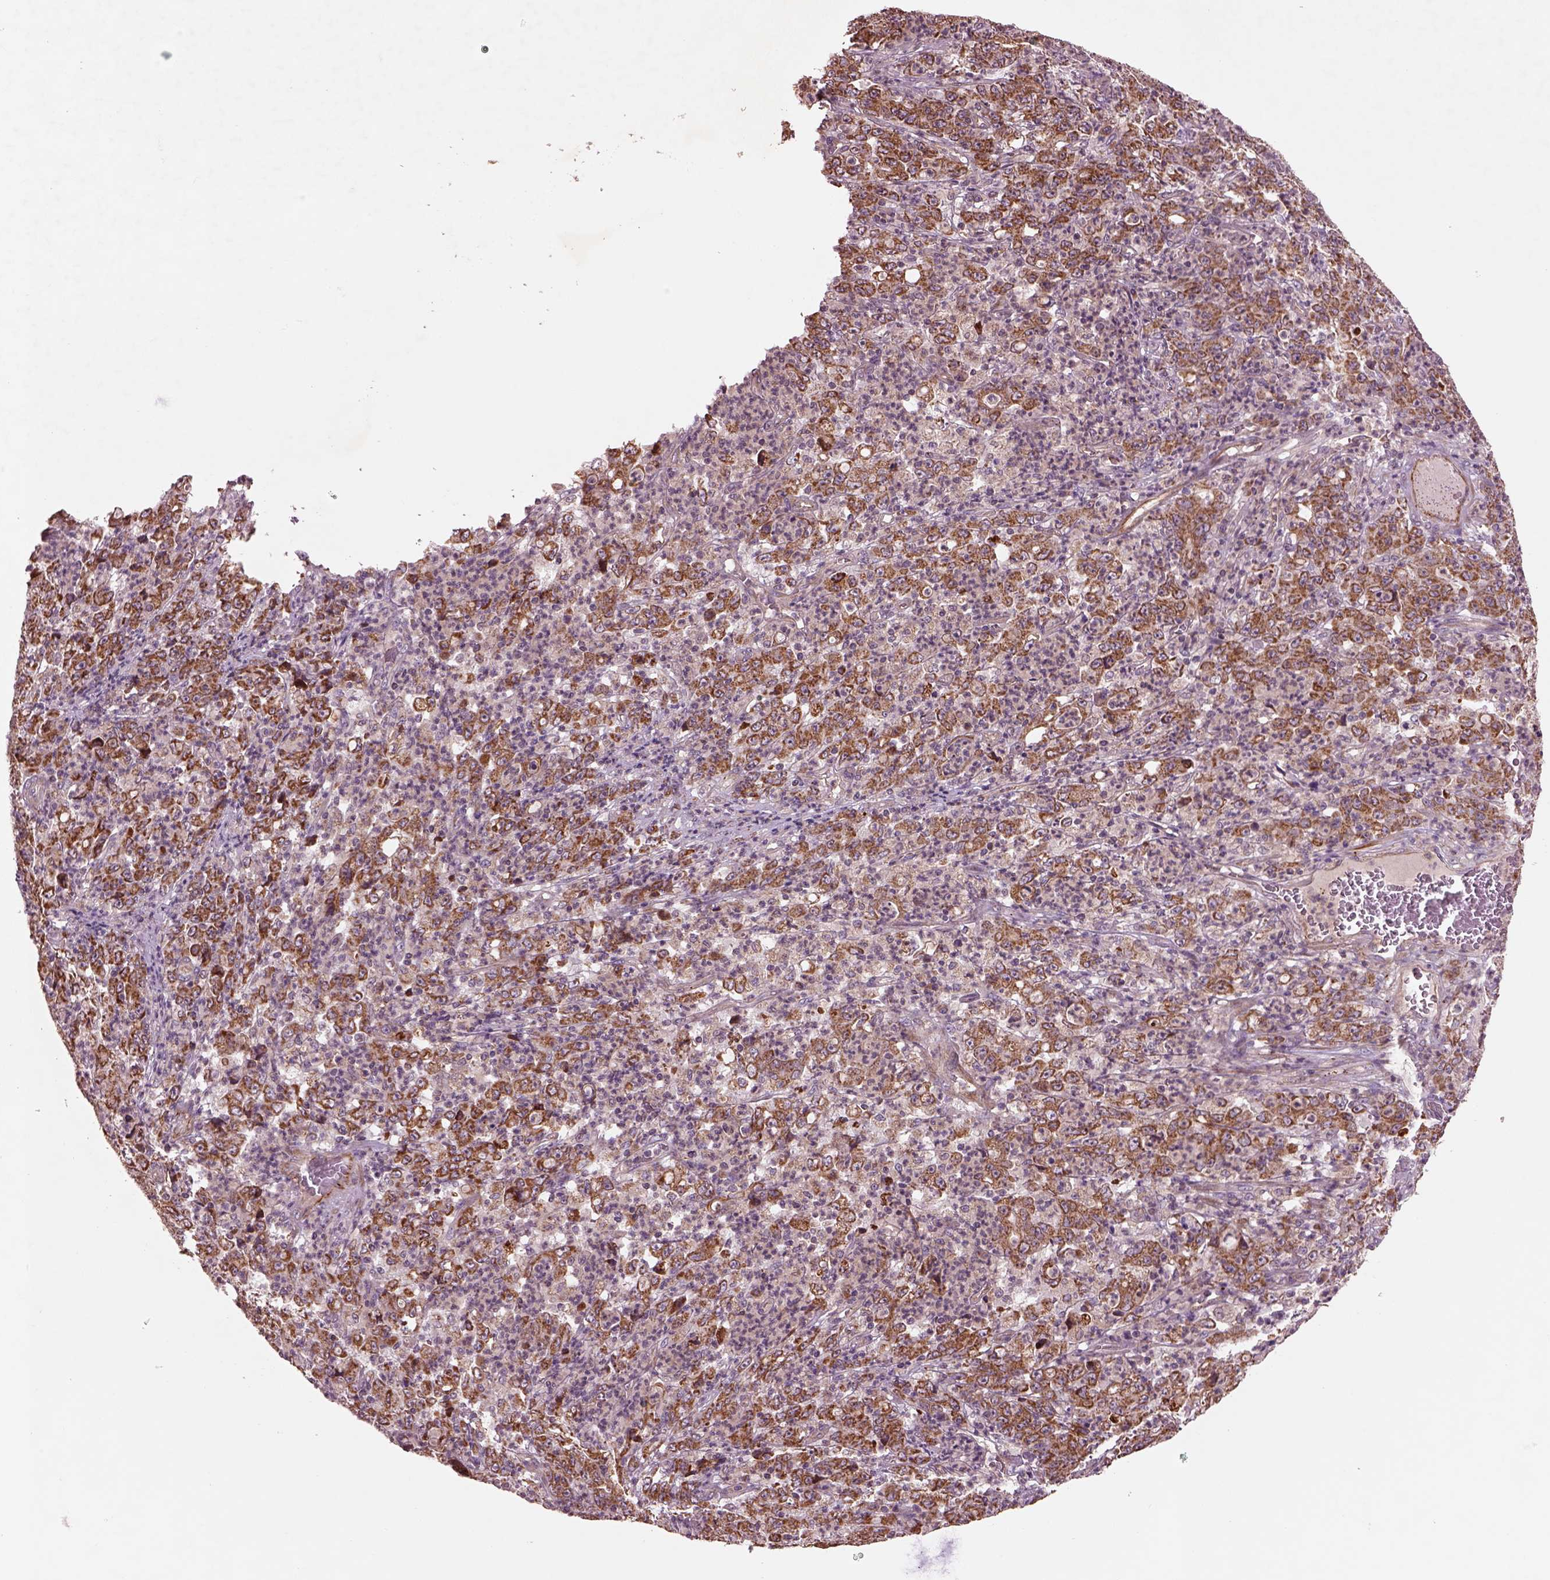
{"staining": {"intensity": "moderate", "quantity": ">75%", "location": "cytoplasmic/membranous"}, "tissue": "stomach cancer", "cell_type": "Tumor cells", "image_type": "cancer", "snomed": [{"axis": "morphology", "description": "Adenocarcinoma, NOS"}, {"axis": "topography", "description": "Stomach, lower"}], "caption": "This photomicrograph demonstrates IHC staining of stomach cancer, with medium moderate cytoplasmic/membranous staining in approximately >75% of tumor cells.", "gene": "SLC25A5", "patient": {"sex": "female", "age": 71}}